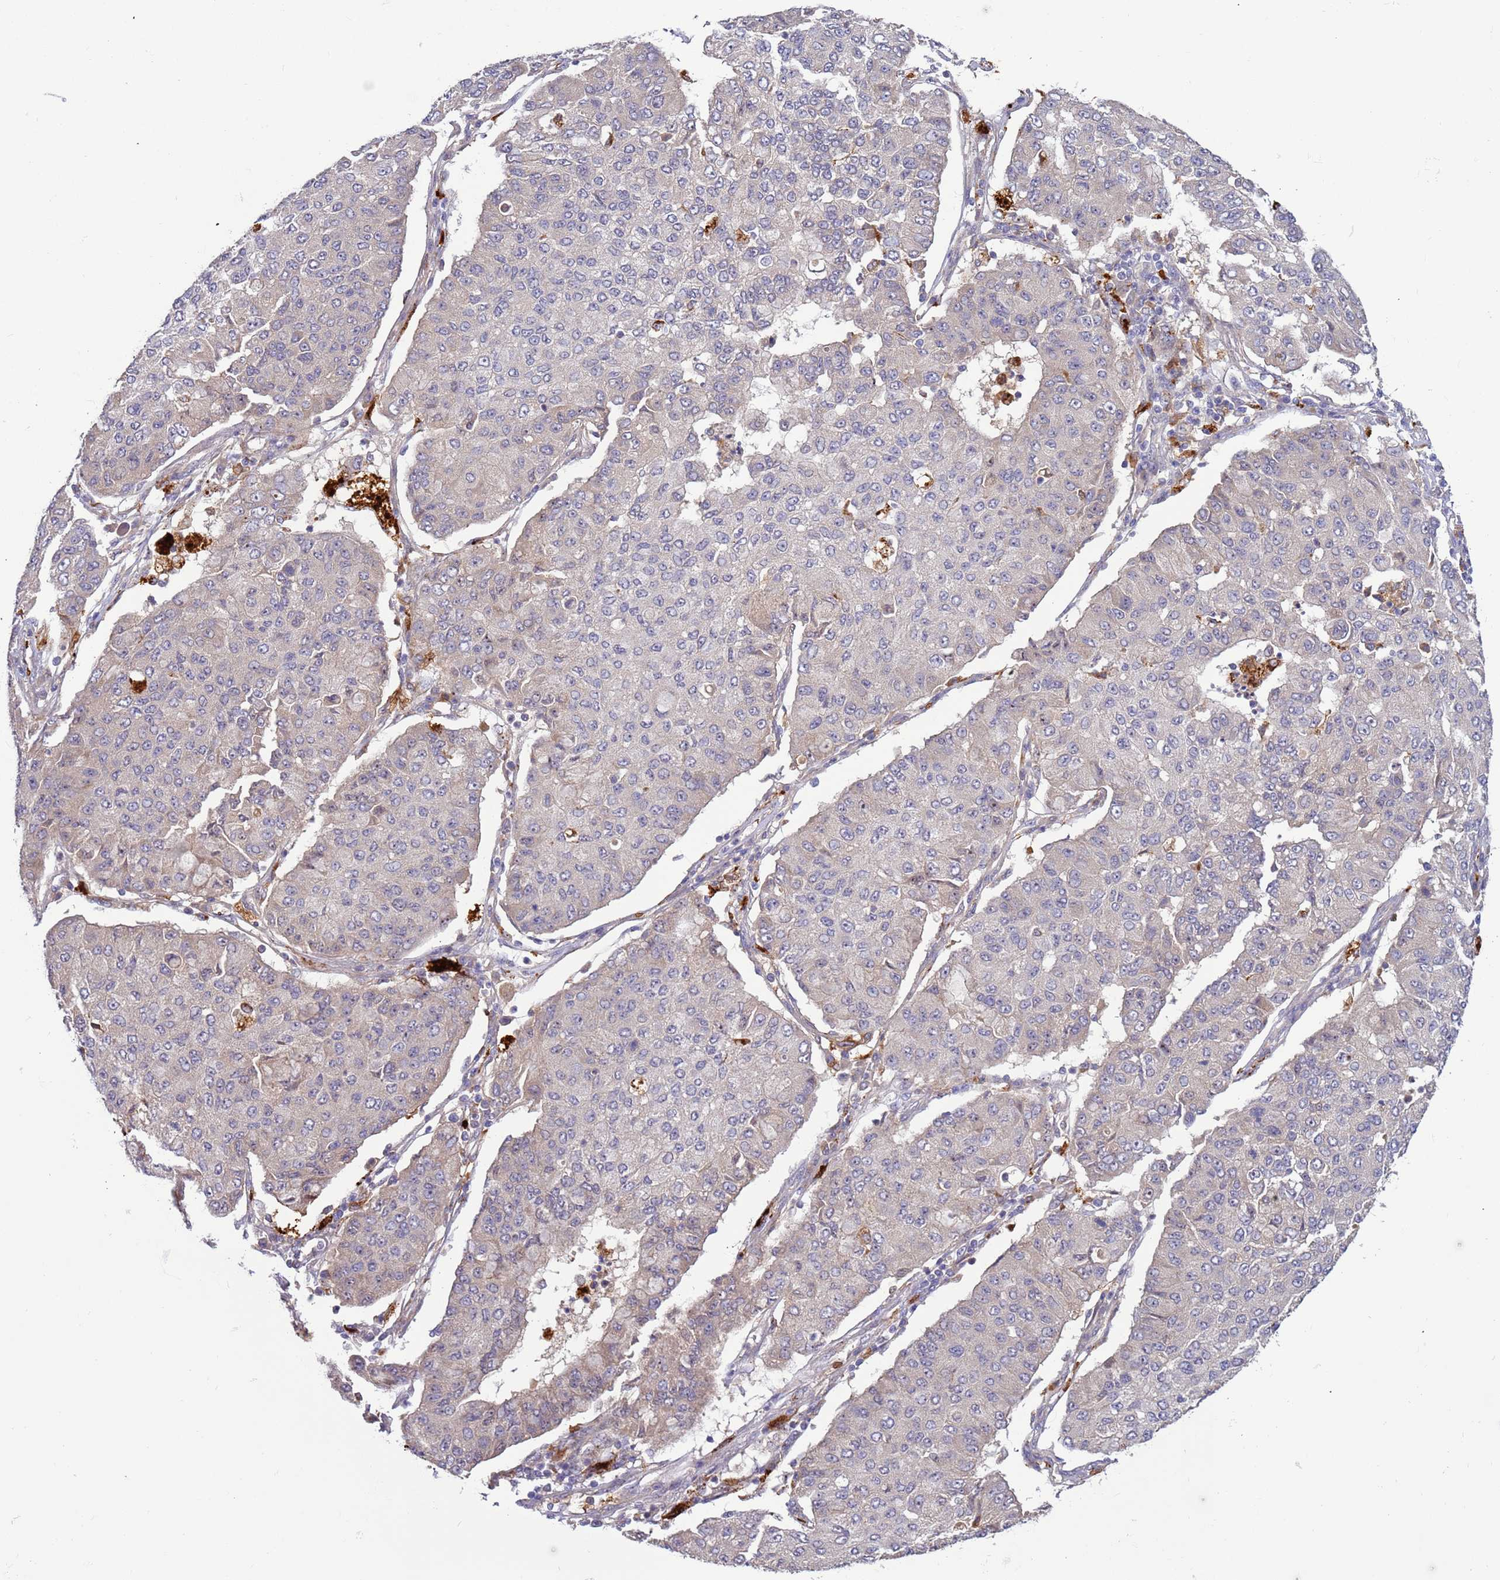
{"staining": {"intensity": "weak", "quantity": "<25%", "location": "cytoplasmic/membranous"}, "tissue": "lung cancer", "cell_type": "Tumor cells", "image_type": "cancer", "snomed": [{"axis": "morphology", "description": "Squamous cell carcinoma, NOS"}, {"axis": "topography", "description": "Lung"}], "caption": "An IHC image of lung squamous cell carcinoma is shown. There is no staining in tumor cells of lung squamous cell carcinoma.", "gene": "VPS36", "patient": {"sex": "male", "age": 74}}